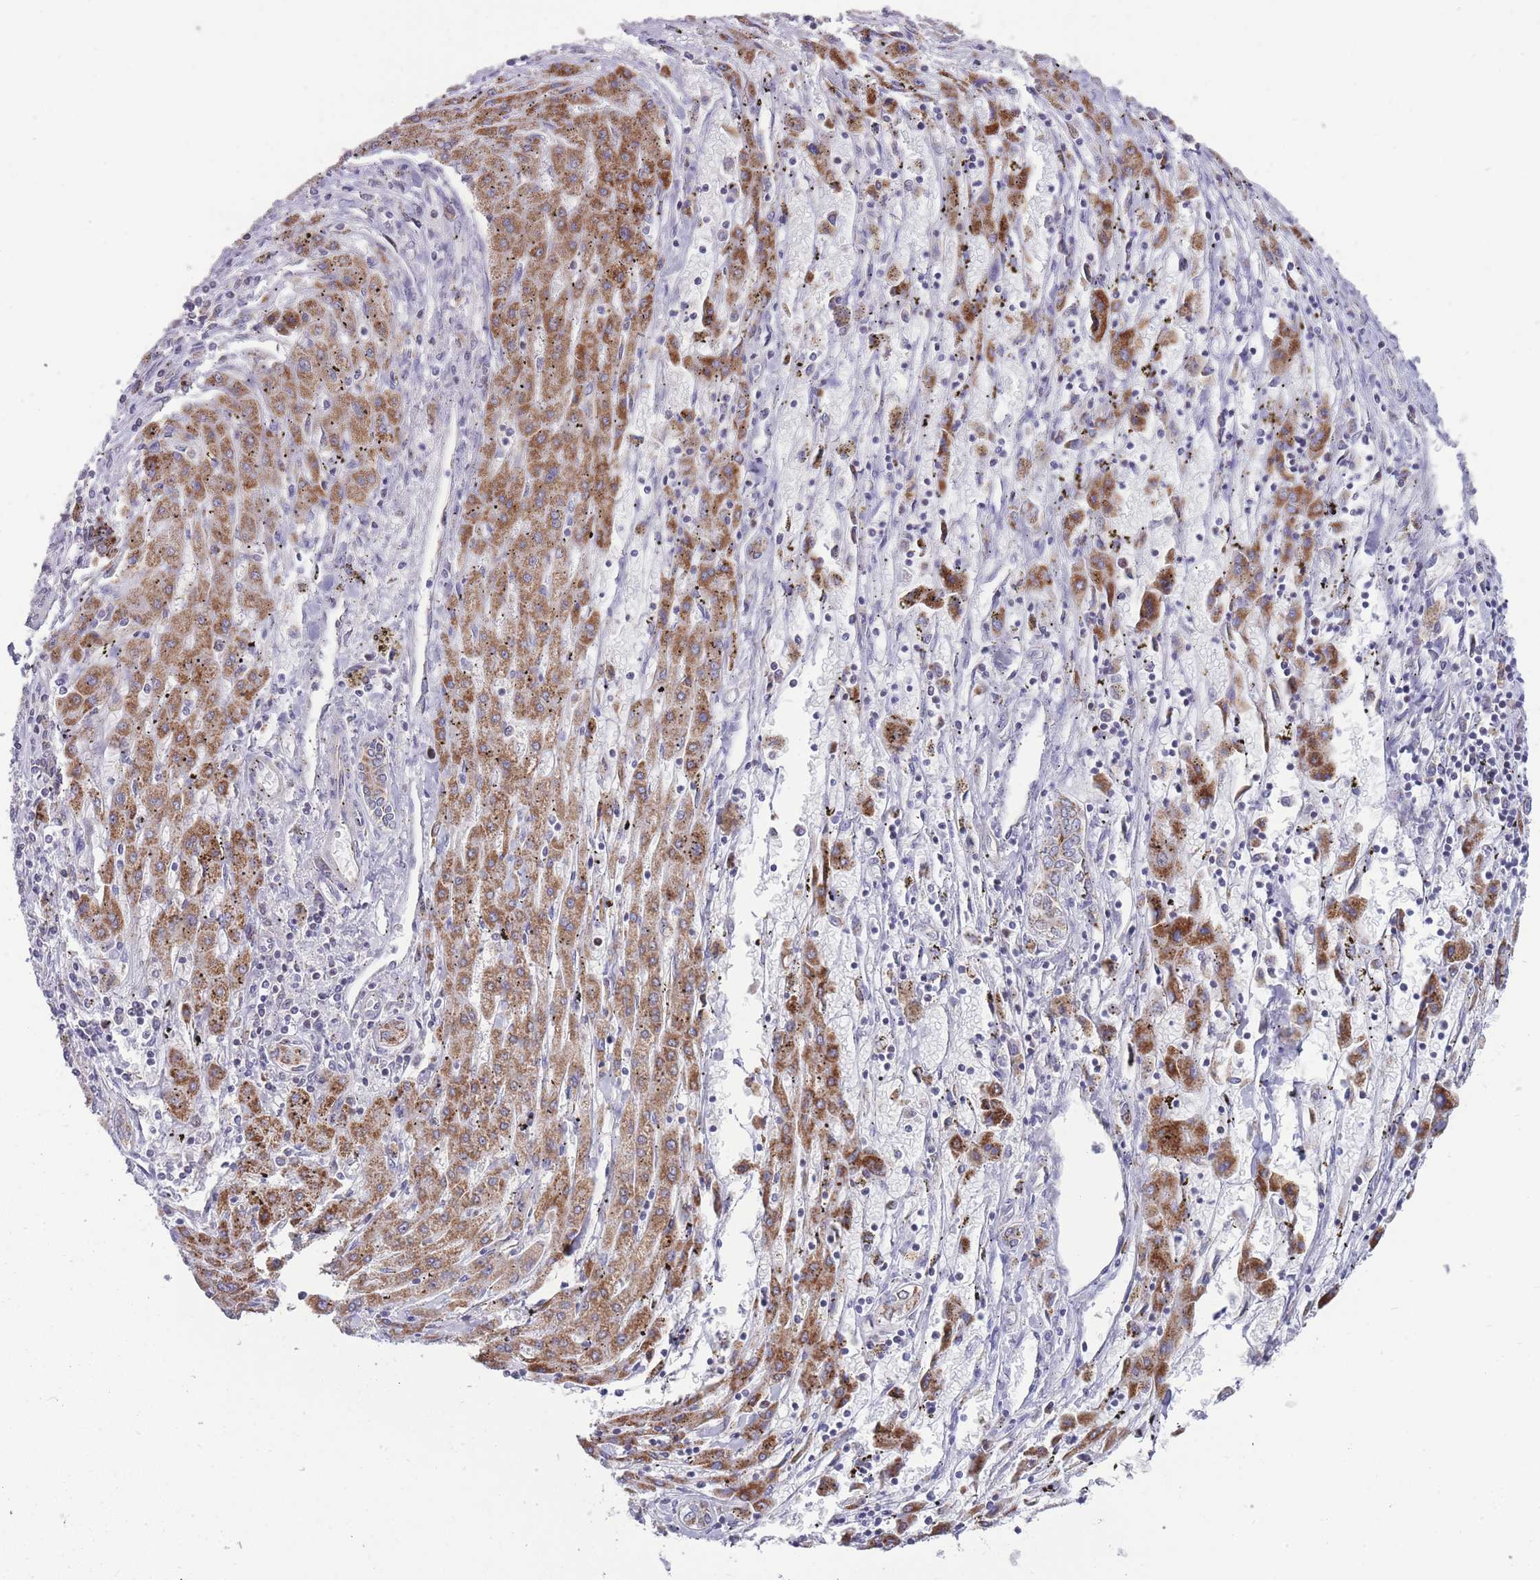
{"staining": {"intensity": "moderate", "quantity": ">75%", "location": "cytoplasmic/membranous"}, "tissue": "liver cancer", "cell_type": "Tumor cells", "image_type": "cancer", "snomed": [{"axis": "morphology", "description": "Carcinoma, Hepatocellular, NOS"}, {"axis": "topography", "description": "Liver"}], "caption": "Human liver cancer stained with a brown dye demonstrates moderate cytoplasmic/membranous positive expression in approximately >75% of tumor cells.", "gene": "MCIDAS", "patient": {"sex": "male", "age": 72}}